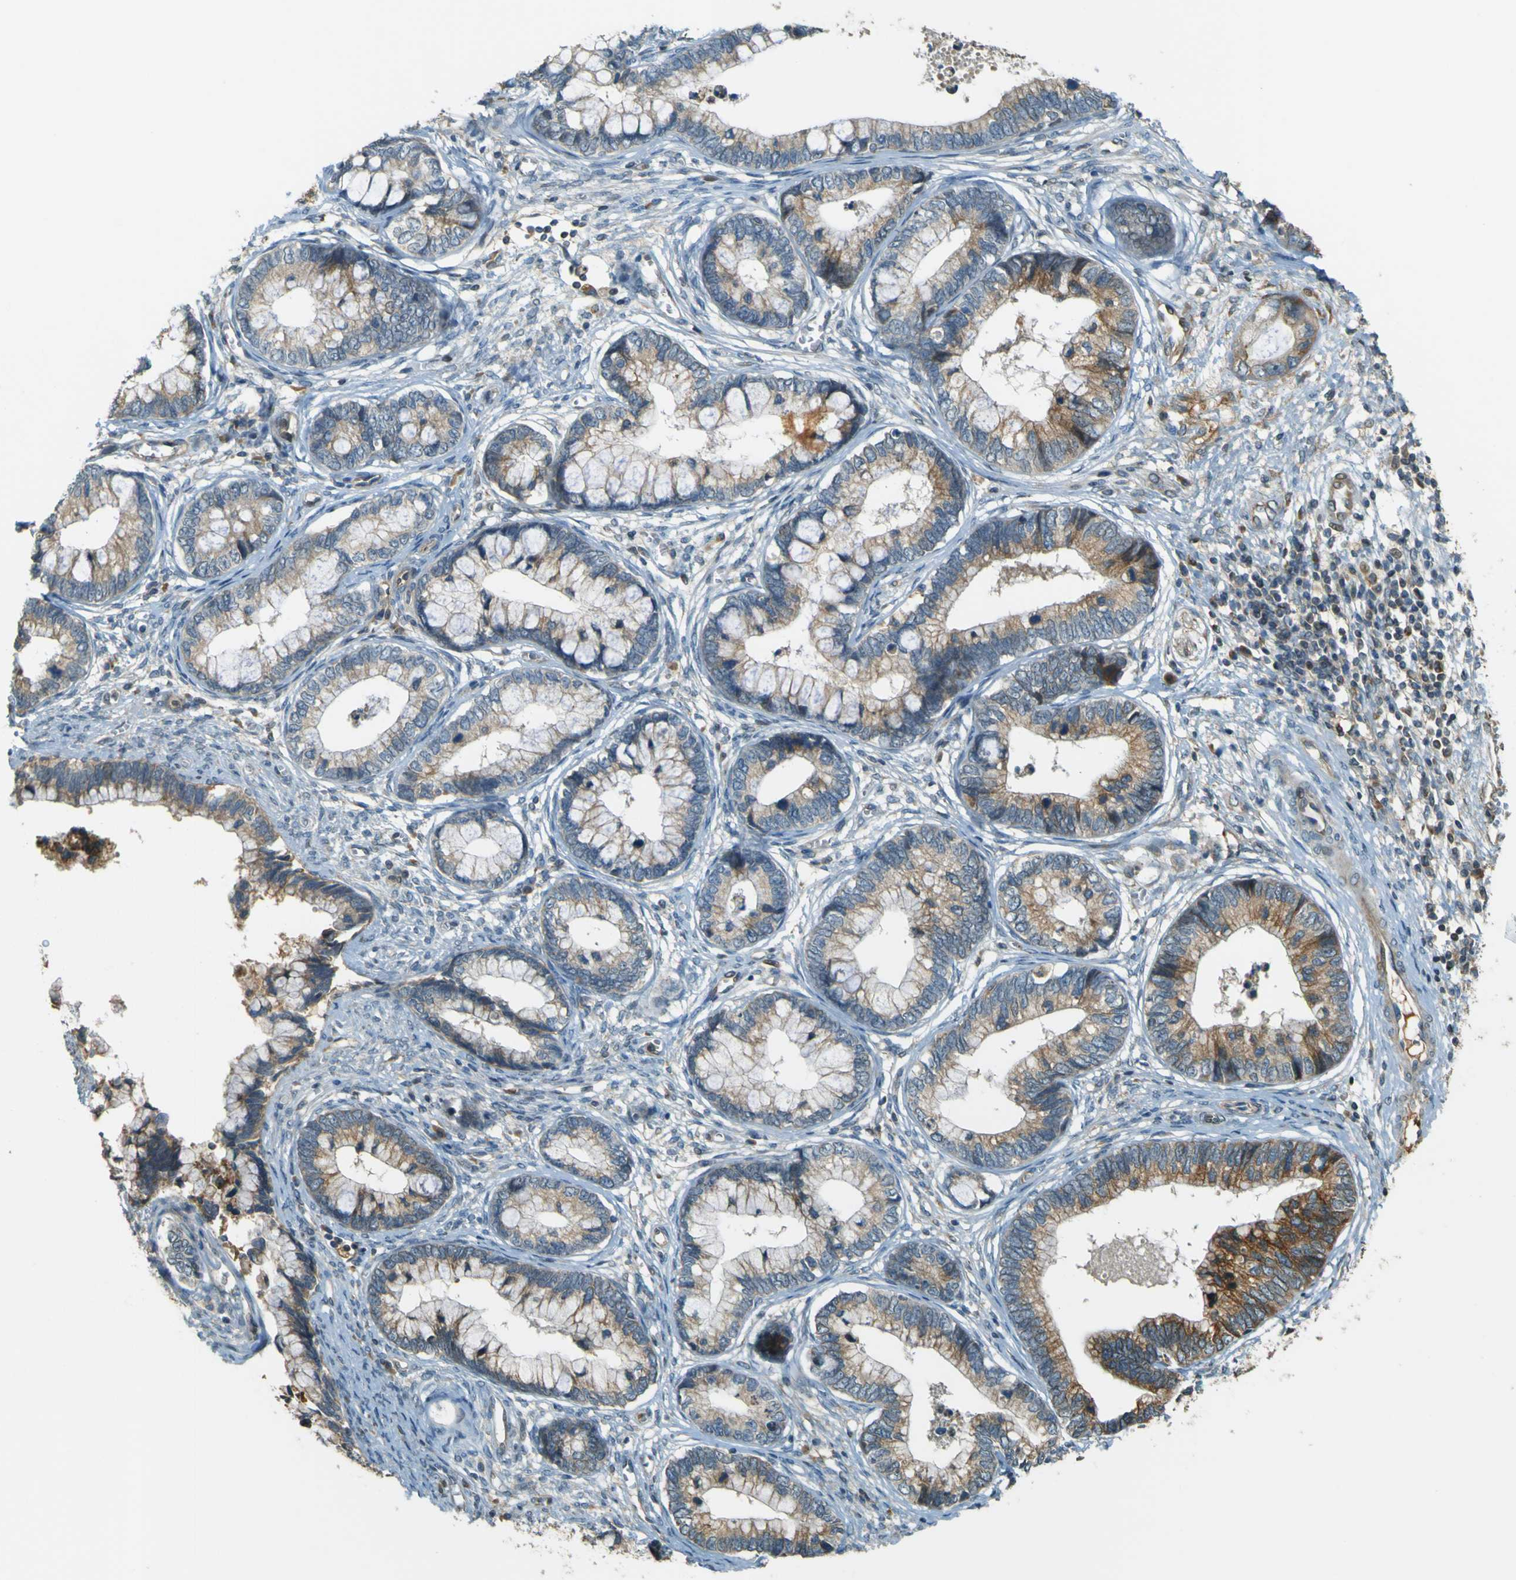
{"staining": {"intensity": "moderate", "quantity": ">75%", "location": "cytoplasmic/membranous"}, "tissue": "cervical cancer", "cell_type": "Tumor cells", "image_type": "cancer", "snomed": [{"axis": "morphology", "description": "Adenocarcinoma, NOS"}, {"axis": "topography", "description": "Cervix"}], "caption": "Brown immunohistochemical staining in human cervical cancer displays moderate cytoplasmic/membranous expression in about >75% of tumor cells.", "gene": "LPCAT1", "patient": {"sex": "female", "age": 44}}